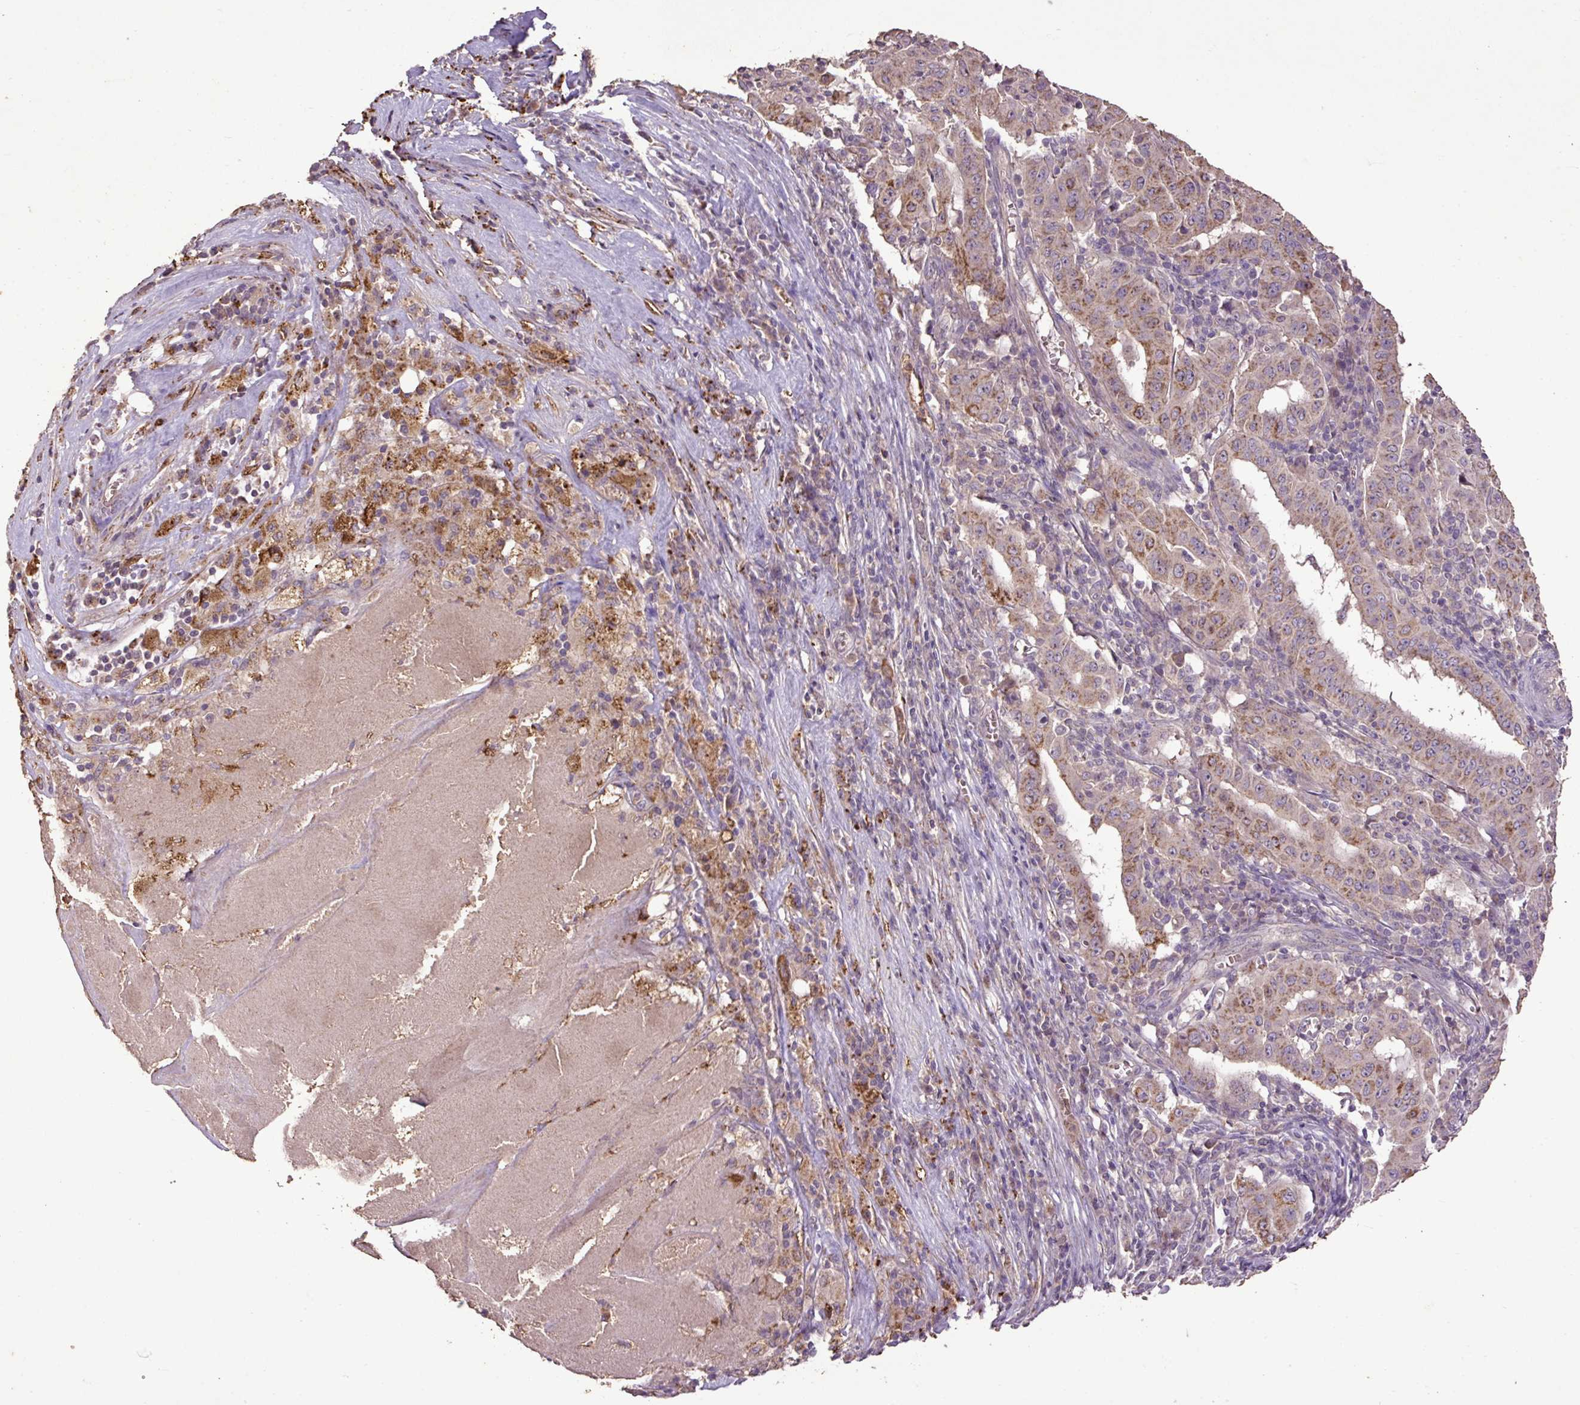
{"staining": {"intensity": "moderate", "quantity": ">75%", "location": "cytoplasmic/membranous"}, "tissue": "pancreatic cancer", "cell_type": "Tumor cells", "image_type": "cancer", "snomed": [{"axis": "morphology", "description": "Adenocarcinoma, NOS"}, {"axis": "topography", "description": "Pancreas"}], "caption": "A brown stain shows moderate cytoplasmic/membranous expression of a protein in human adenocarcinoma (pancreatic) tumor cells.", "gene": "LRTM2", "patient": {"sex": "male", "age": 63}}